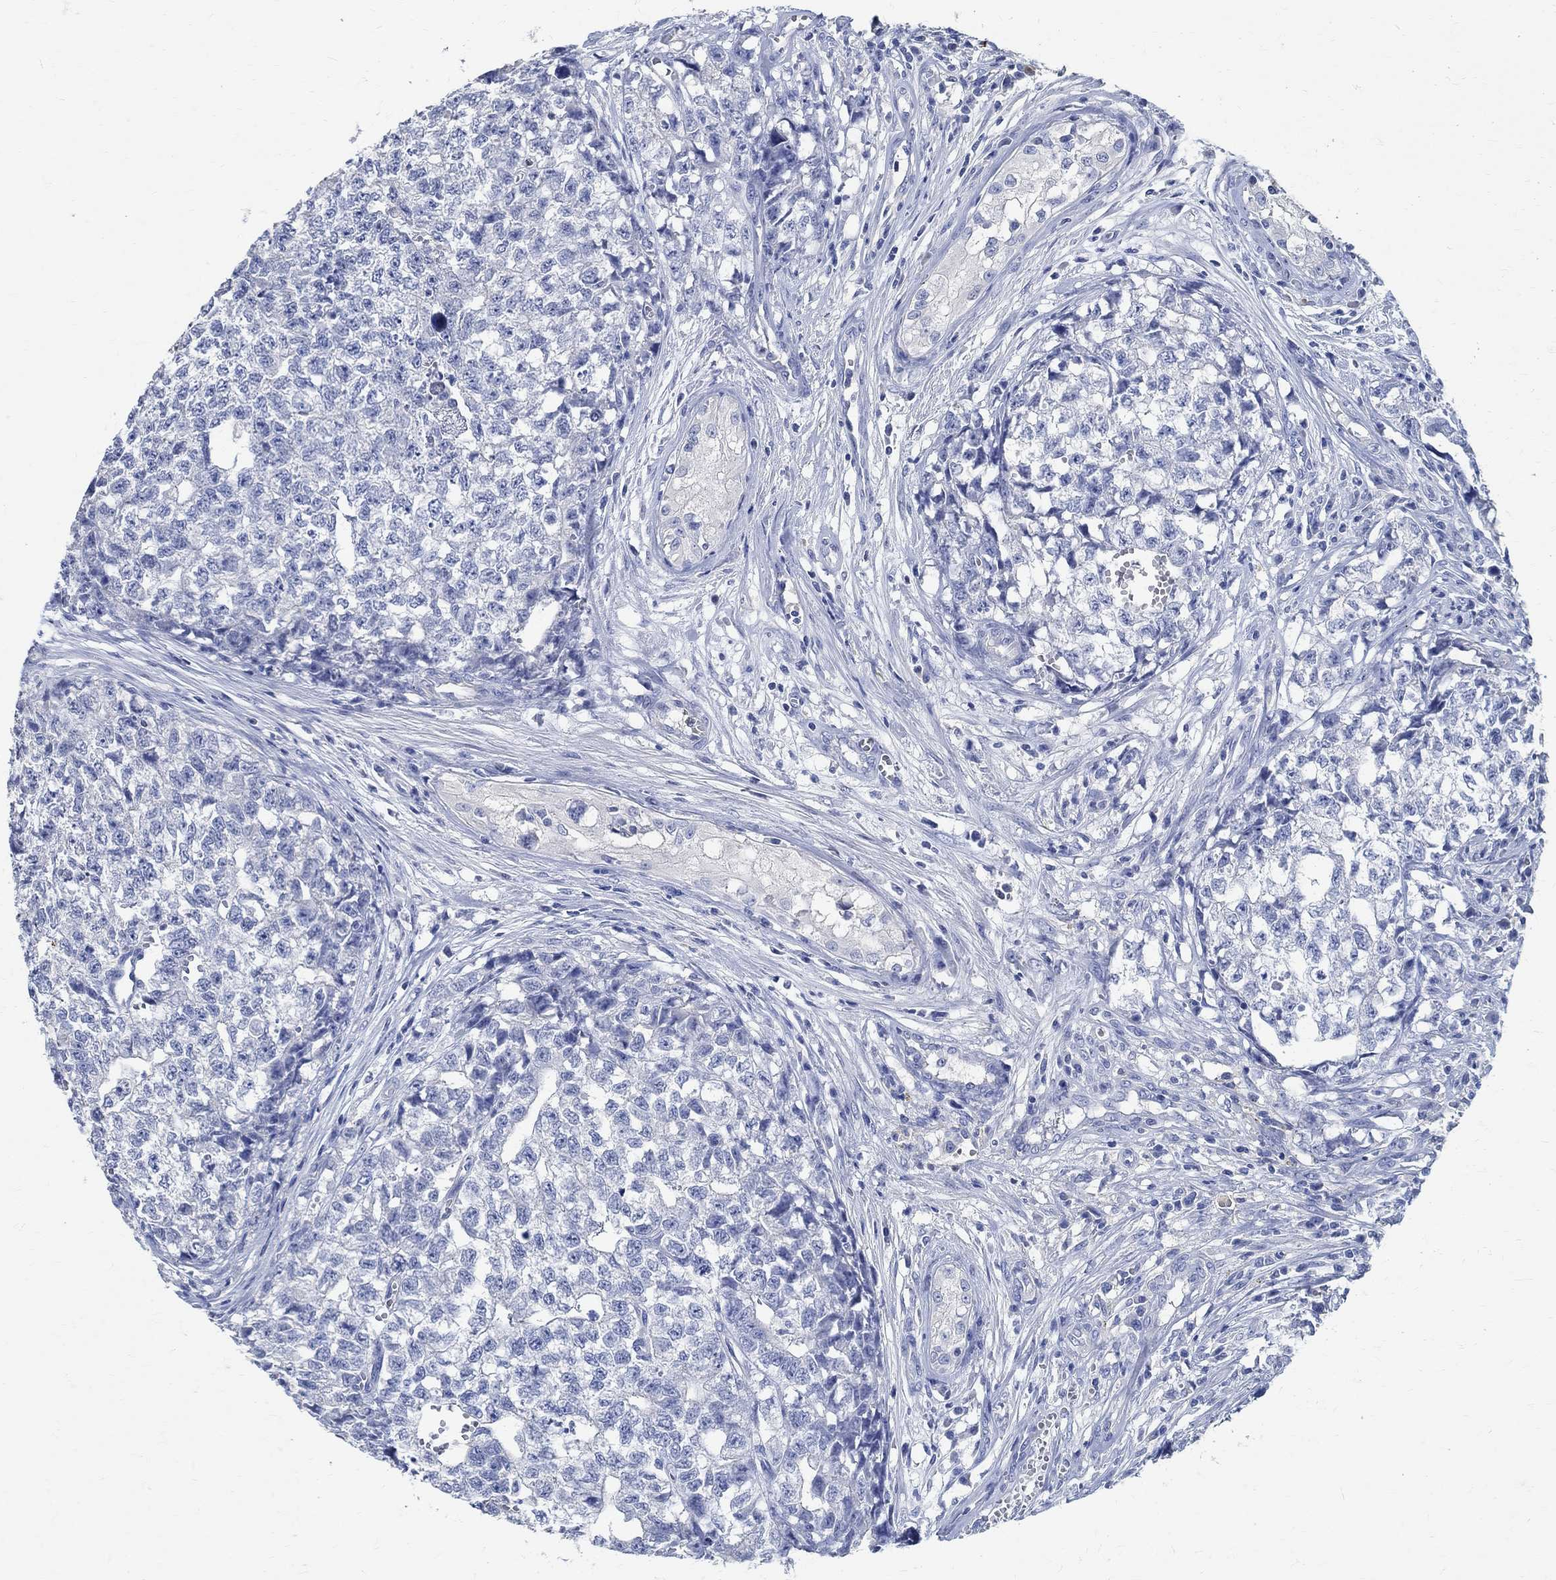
{"staining": {"intensity": "negative", "quantity": "none", "location": "none"}, "tissue": "testis cancer", "cell_type": "Tumor cells", "image_type": "cancer", "snomed": [{"axis": "morphology", "description": "Seminoma, NOS"}, {"axis": "morphology", "description": "Carcinoma, Embryonal, NOS"}, {"axis": "topography", "description": "Testis"}], "caption": "Immunohistochemistry image of neoplastic tissue: testis cancer (embryonal carcinoma) stained with DAB (3,3'-diaminobenzidine) displays no significant protein expression in tumor cells.", "gene": "PRX", "patient": {"sex": "male", "age": 22}}